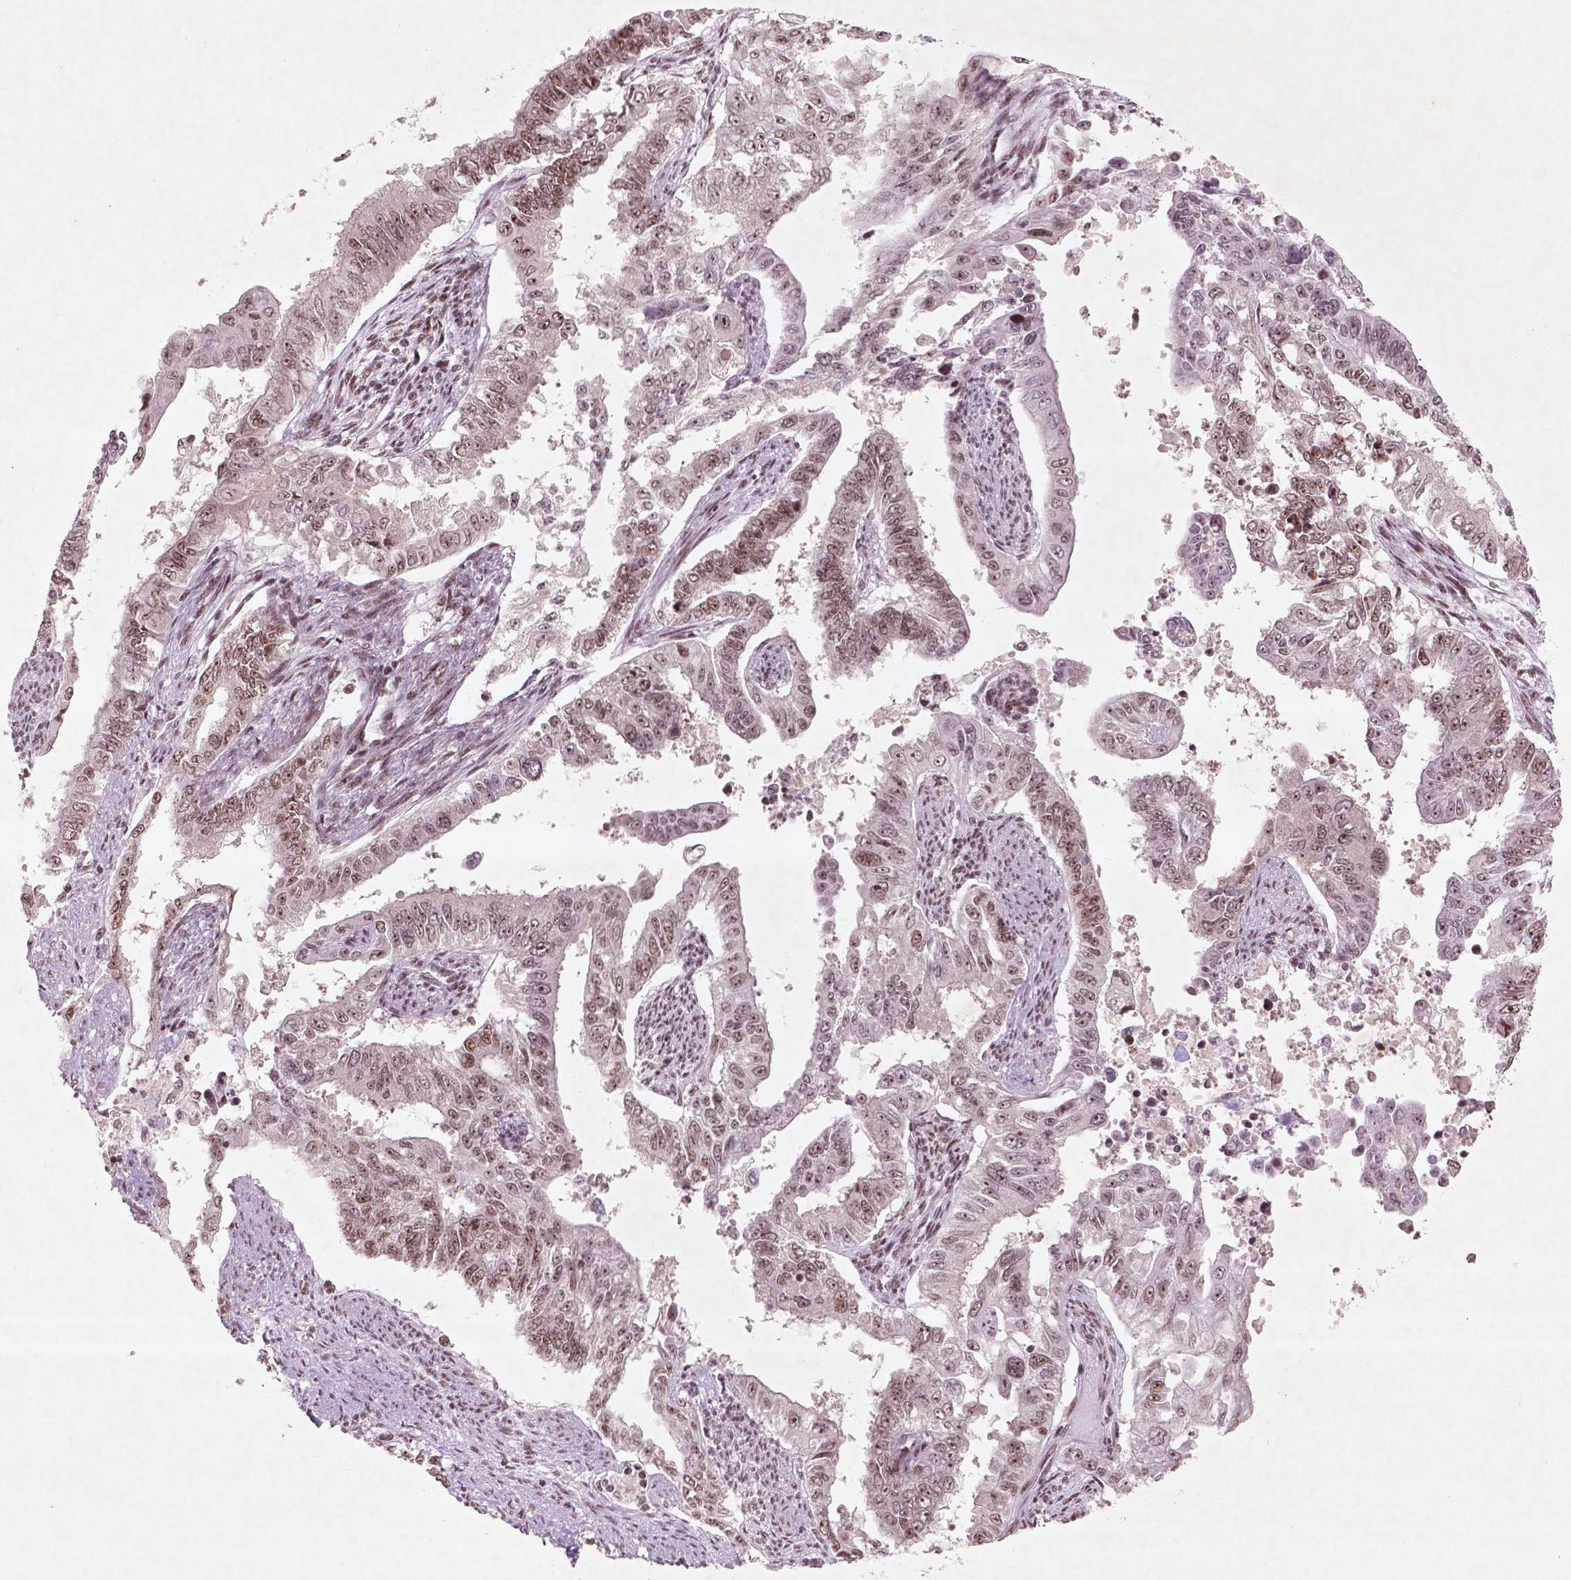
{"staining": {"intensity": "moderate", "quantity": ">75%", "location": "nuclear"}, "tissue": "endometrial cancer", "cell_type": "Tumor cells", "image_type": "cancer", "snomed": [{"axis": "morphology", "description": "Adenocarcinoma, NOS"}, {"axis": "topography", "description": "Uterus"}], "caption": "This is an image of immunohistochemistry staining of endometrial adenocarcinoma, which shows moderate staining in the nuclear of tumor cells.", "gene": "HMG20B", "patient": {"sex": "female", "age": 59}}